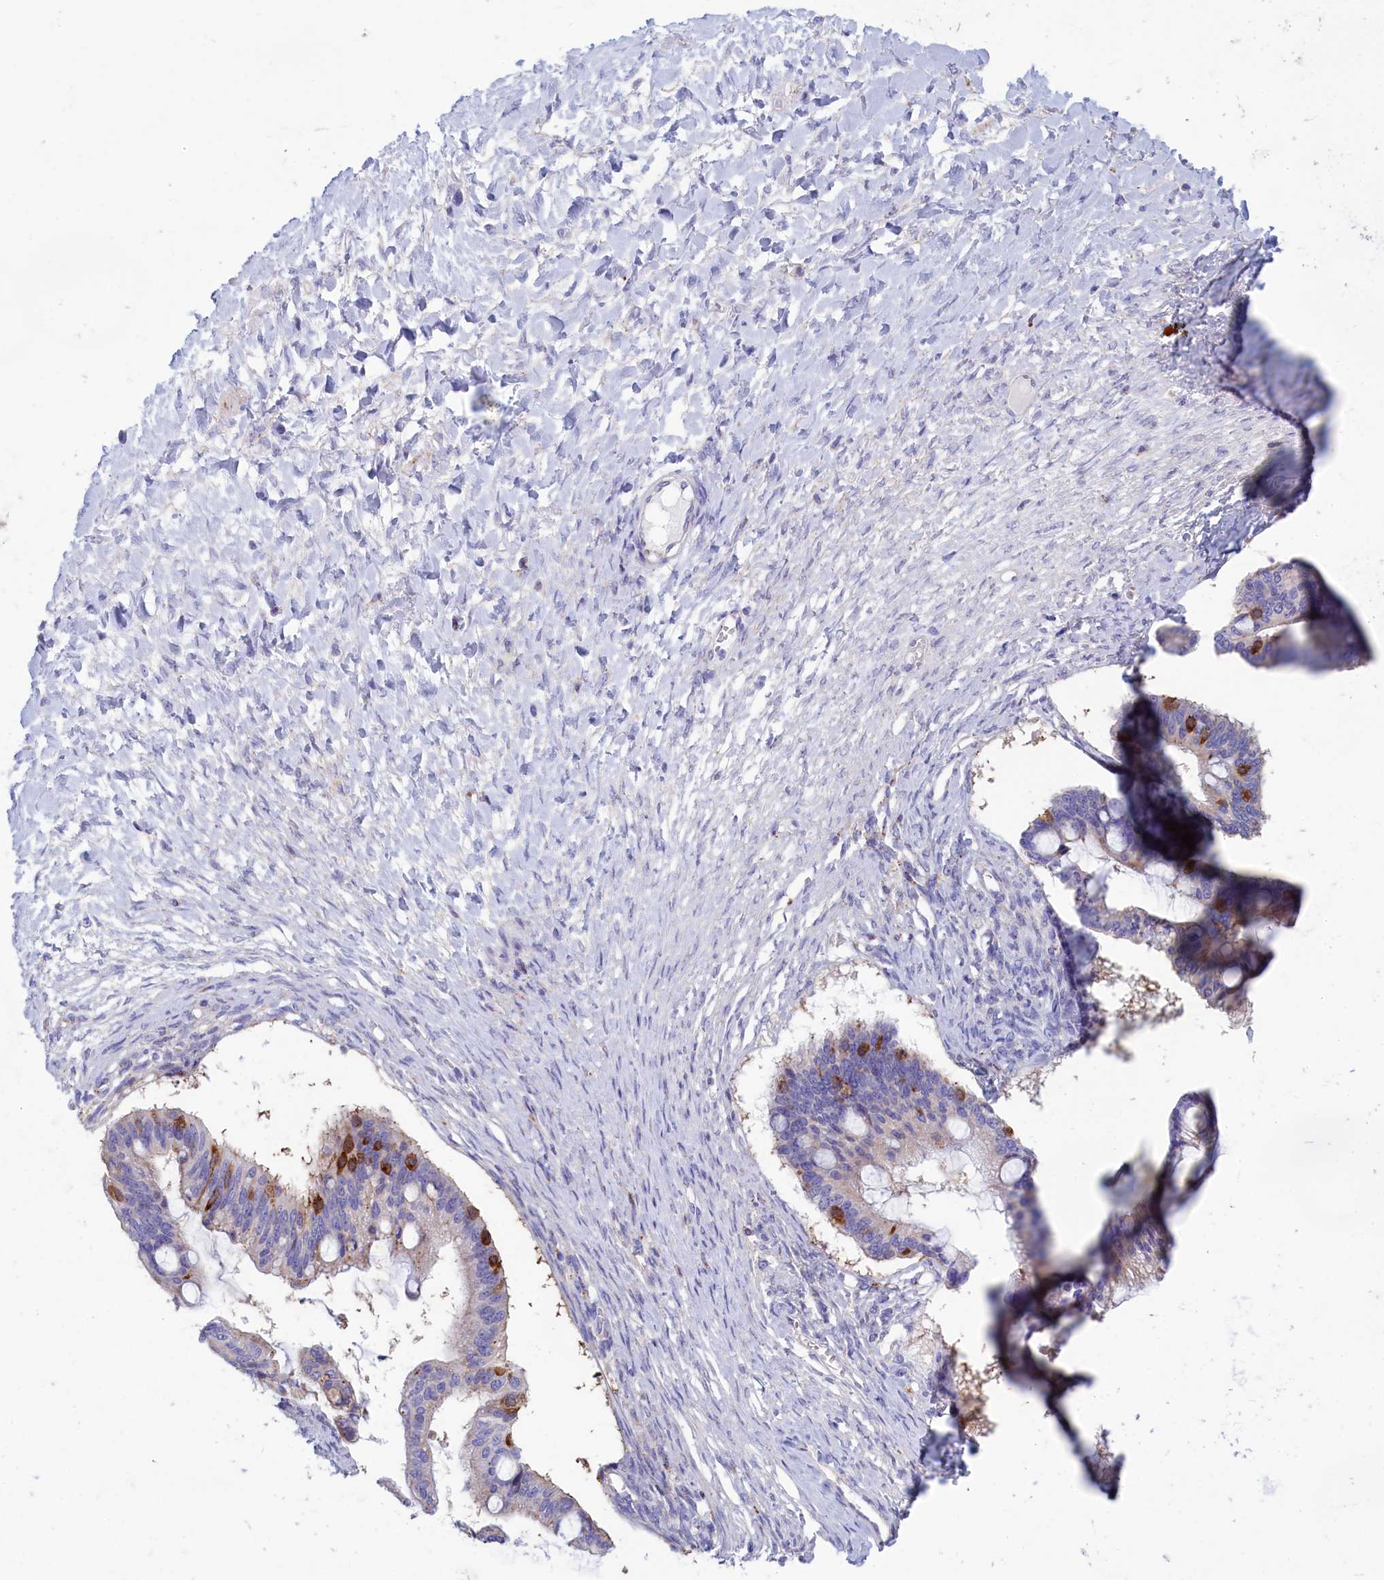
{"staining": {"intensity": "moderate", "quantity": "<25%", "location": "cytoplasmic/membranous"}, "tissue": "ovarian cancer", "cell_type": "Tumor cells", "image_type": "cancer", "snomed": [{"axis": "morphology", "description": "Cystadenocarcinoma, mucinous, NOS"}, {"axis": "topography", "description": "Ovary"}], "caption": "Human ovarian cancer (mucinous cystadenocarcinoma) stained with a protein marker reveals moderate staining in tumor cells.", "gene": "WDR6", "patient": {"sex": "female", "age": 73}}